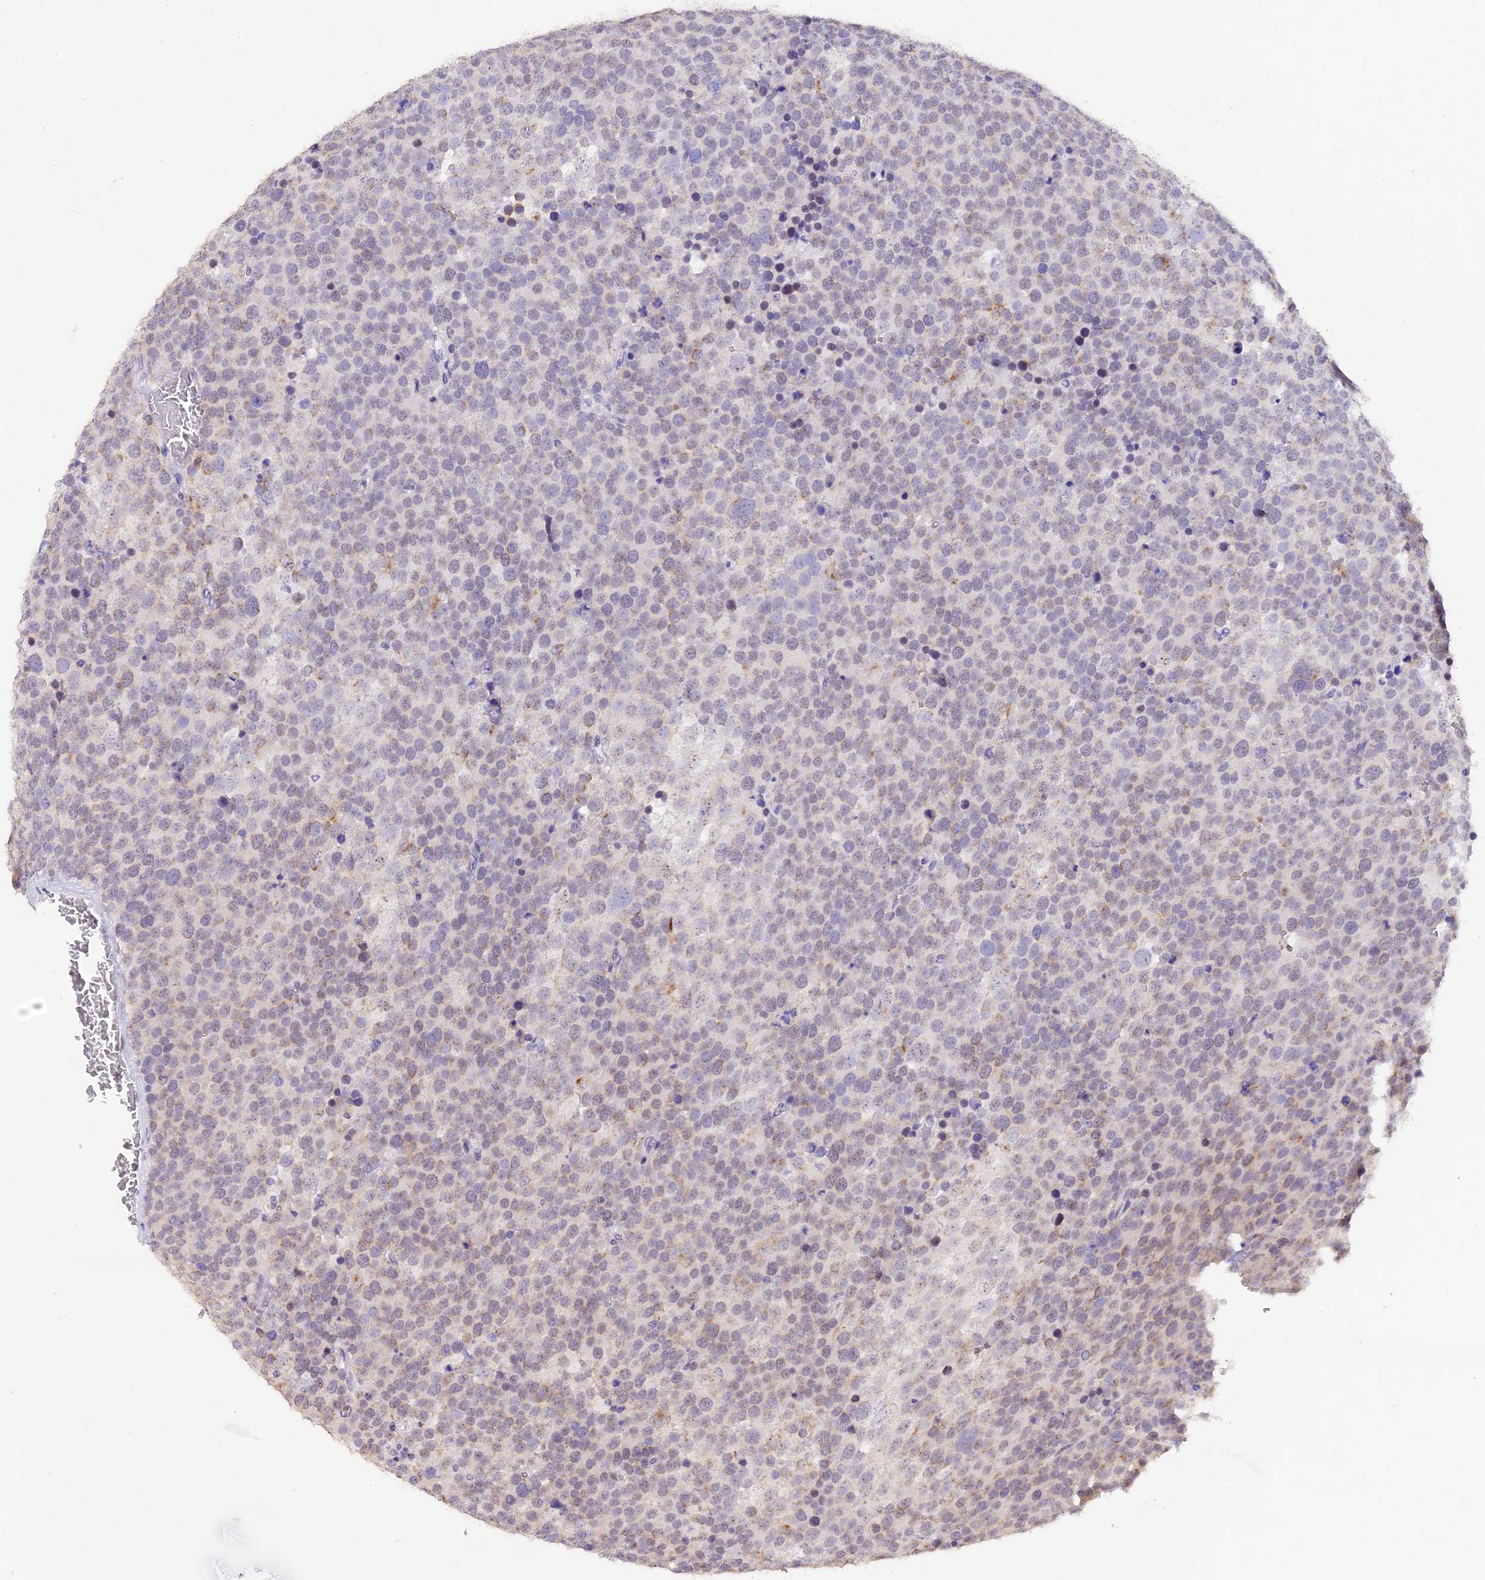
{"staining": {"intensity": "weak", "quantity": "<25%", "location": "cytoplasmic/membranous"}, "tissue": "testis cancer", "cell_type": "Tumor cells", "image_type": "cancer", "snomed": [{"axis": "morphology", "description": "Seminoma, NOS"}, {"axis": "topography", "description": "Testis"}], "caption": "Seminoma (testis) was stained to show a protein in brown. There is no significant positivity in tumor cells.", "gene": "AHSP", "patient": {"sex": "male", "age": 71}}